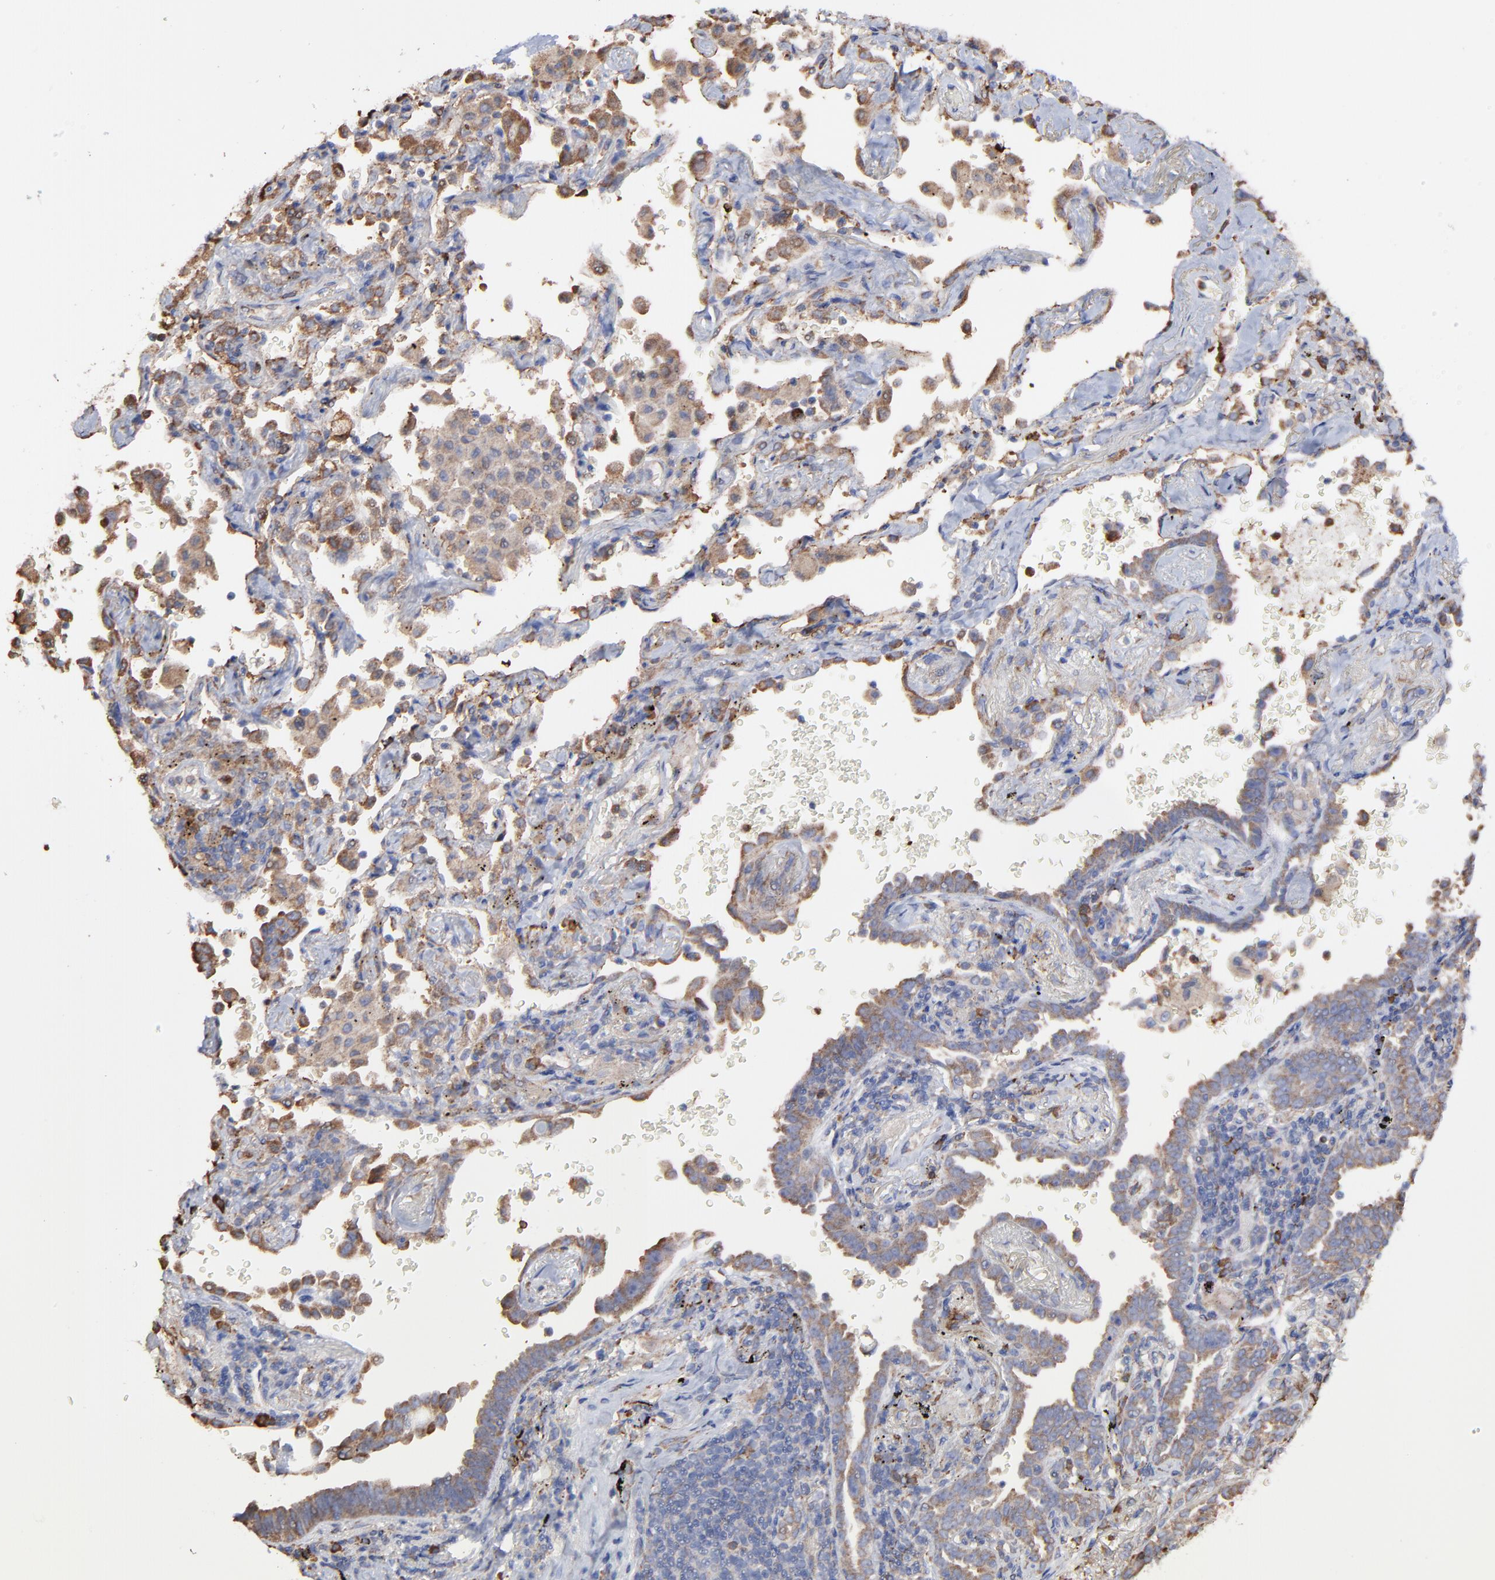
{"staining": {"intensity": "moderate", "quantity": ">75%", "location": "cytoplasmic/membranous"}, "tissue": "lung cancer", "cell_type": "Tumor cells", "image_type": "cancer", "snomed": [{"axis": "morphology", "description": "Adenocarcinoma, NOS"}, {"axis": "topography", "description": "Lung"}], "caption": "Human adenocarcinoma (lung) stained with a brown dye shows moderate cytoplasmic/membranous positive staining in approximately >75% of tumor cells.", "gene": "PFKM", "patient": {"sex": "female", "age": 64}}